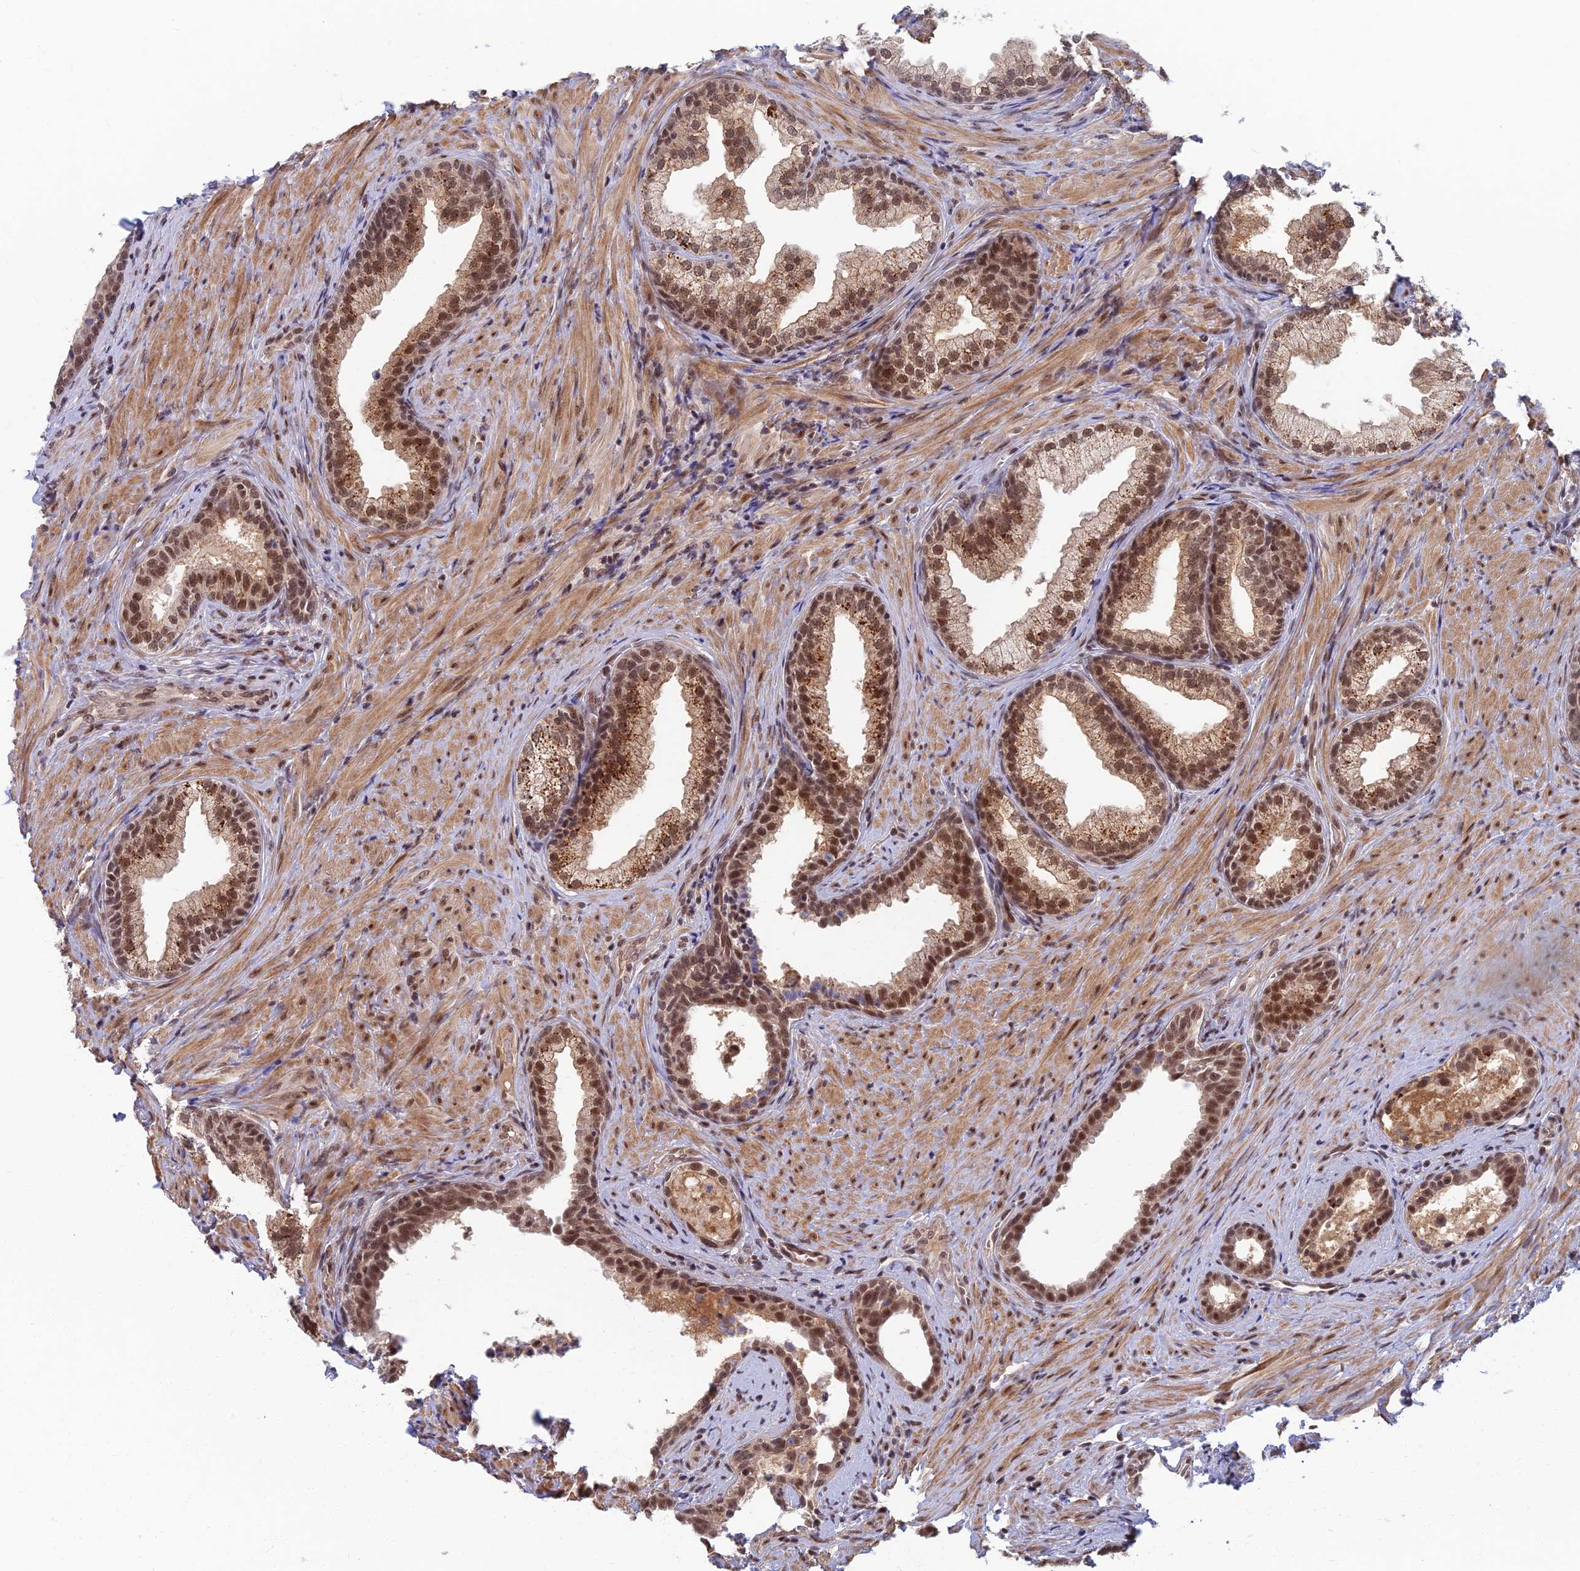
{"staining": {"intensity": "moderate", "quantity": ">75%", "location": "cytoplasmic/membranous,nuclear"}, "tissue": "prostate", "cell_type": "Glandular cells", "image_type": "normal", "snomed": [{"axis": "morphology", "description": "Normal tissue, NOS"}, {"axis": "topography", "description": "Prostate"}], "caption": "Glandular cells display medium levels of moderate cytoplasmic/membranous,nuclear positivity in approximately >75% of cells in unremarkable prostate.", "gene": "TCEA2", "patient": {"sex": "male", "age": 76}}